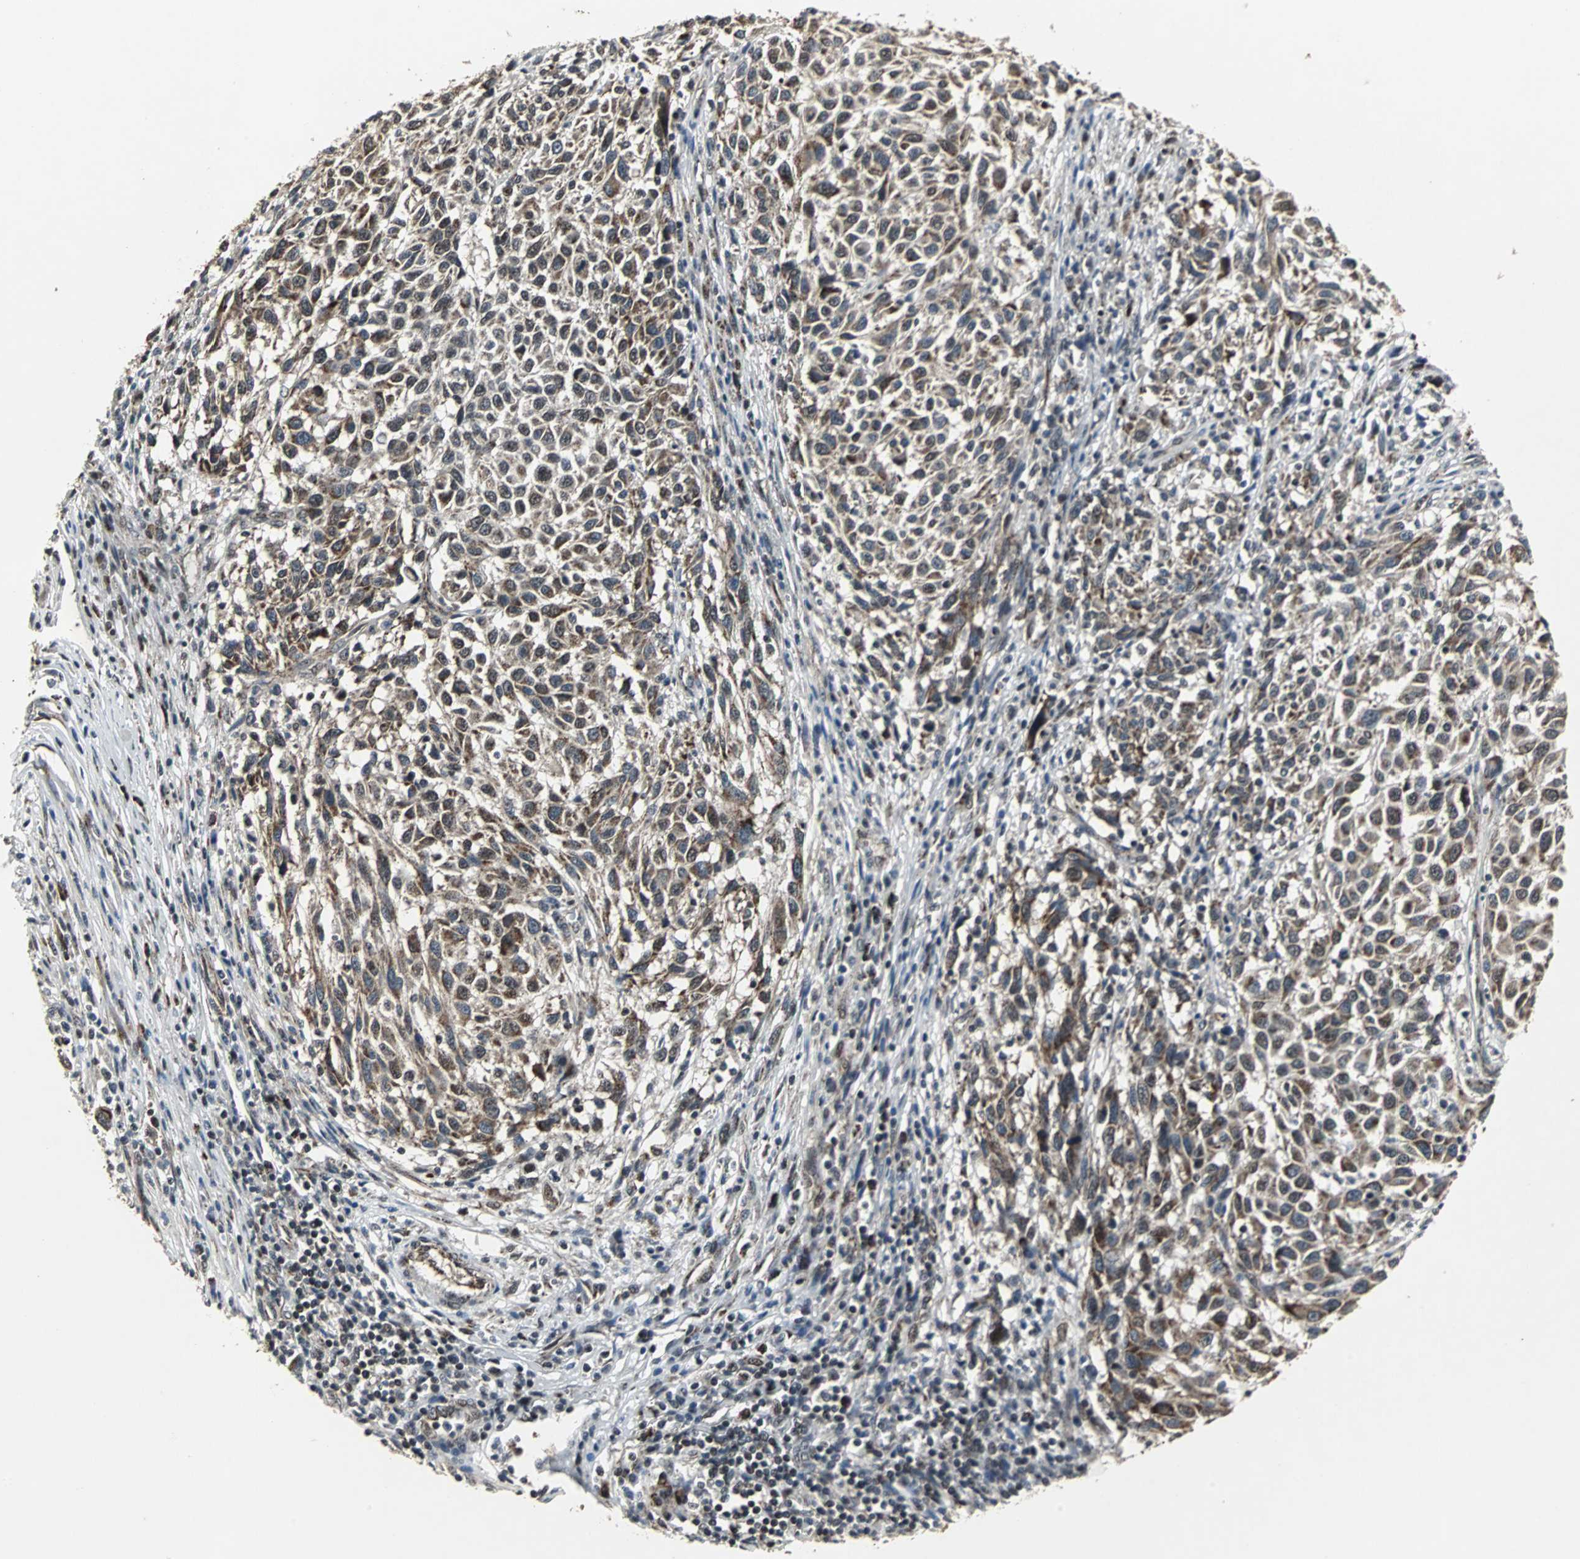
{"staining": {"intensity": "strong", "quantity": ">75%", "location": "cytoplasmic/membranous"}, "tissue": "melanoma", "cell_type": "Tumor cells", "image_type": "cancer", "snomed": [{"axis": "morphology", "description": "Malignant melanoma, Metastatic site"}, {"axis": "topography", "description": "Lymph node"}], "caption": "Immunohistochemistry image of neoplastic tissue: human melanoma stained using immunohistochemistry demonstrates high levels of strong protein expression localized specifically in the cytoplasmic/membranous of tumor cells, appearing as a cytoplasmic/membranous brown color.", "gene": "MRPL40", "patient": {"sex": "male", "age": 61}}